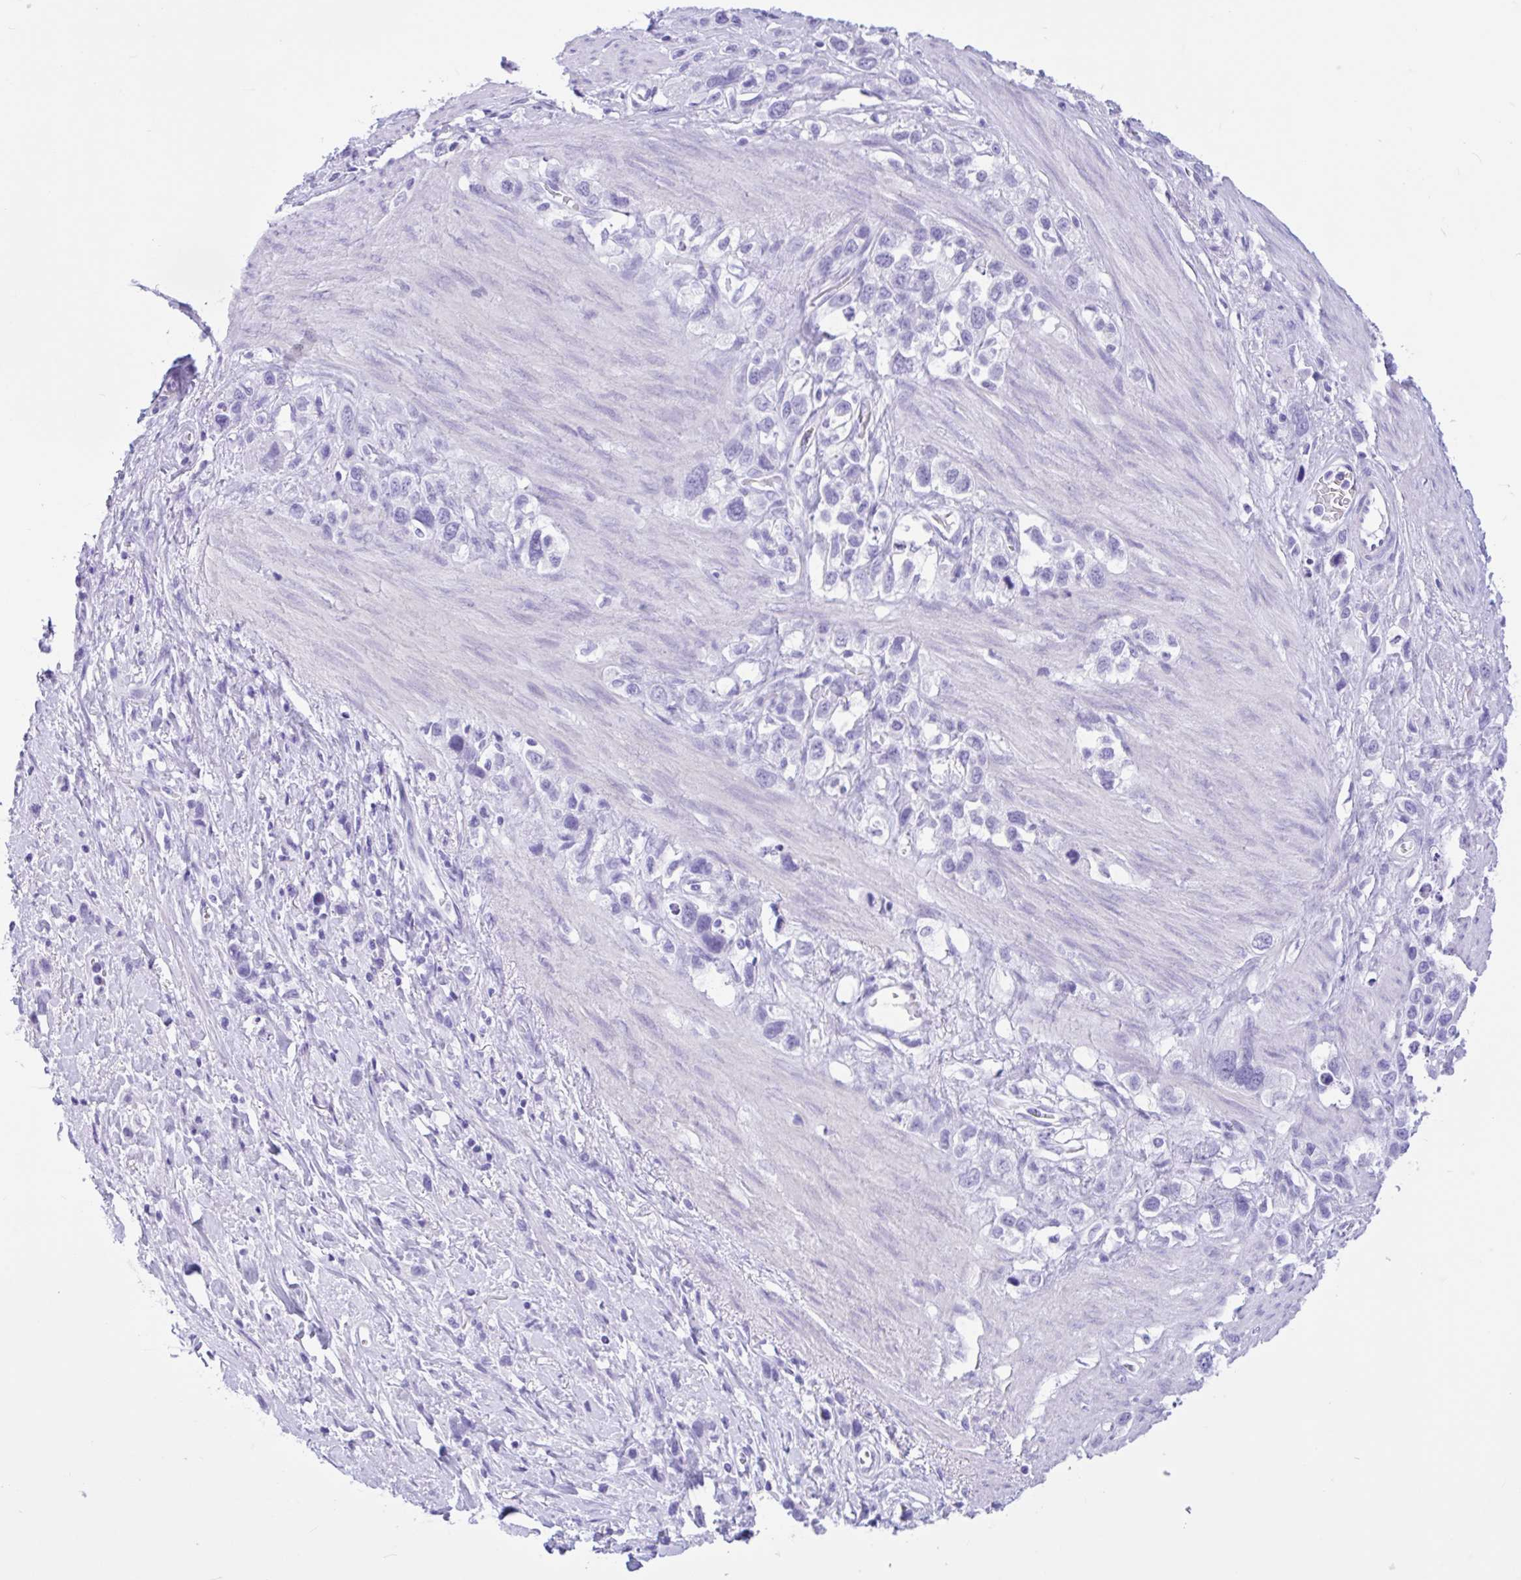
{"staining": {"intensity": "negative", "quantity": "none", "location": "none"}, "tissue": "stomach cancer", "cell_type": "Tumor cells", "image_type": "cancer", "snomed": [{"axis": "morphology", "description": "Adenocarcinoma, NOS"}, {"axis": "topography", "description": "Stomach"}], "caption": "This histopathology image is of adenocarcinoma (stomach) stained with immunohistochemistry (IHC) to label a protein in brown with the nuclei are counter-stained blue. There is no expression in tumor cells.", "gene": "IAPP", "patient": {"sex": "female", "age": 65}}